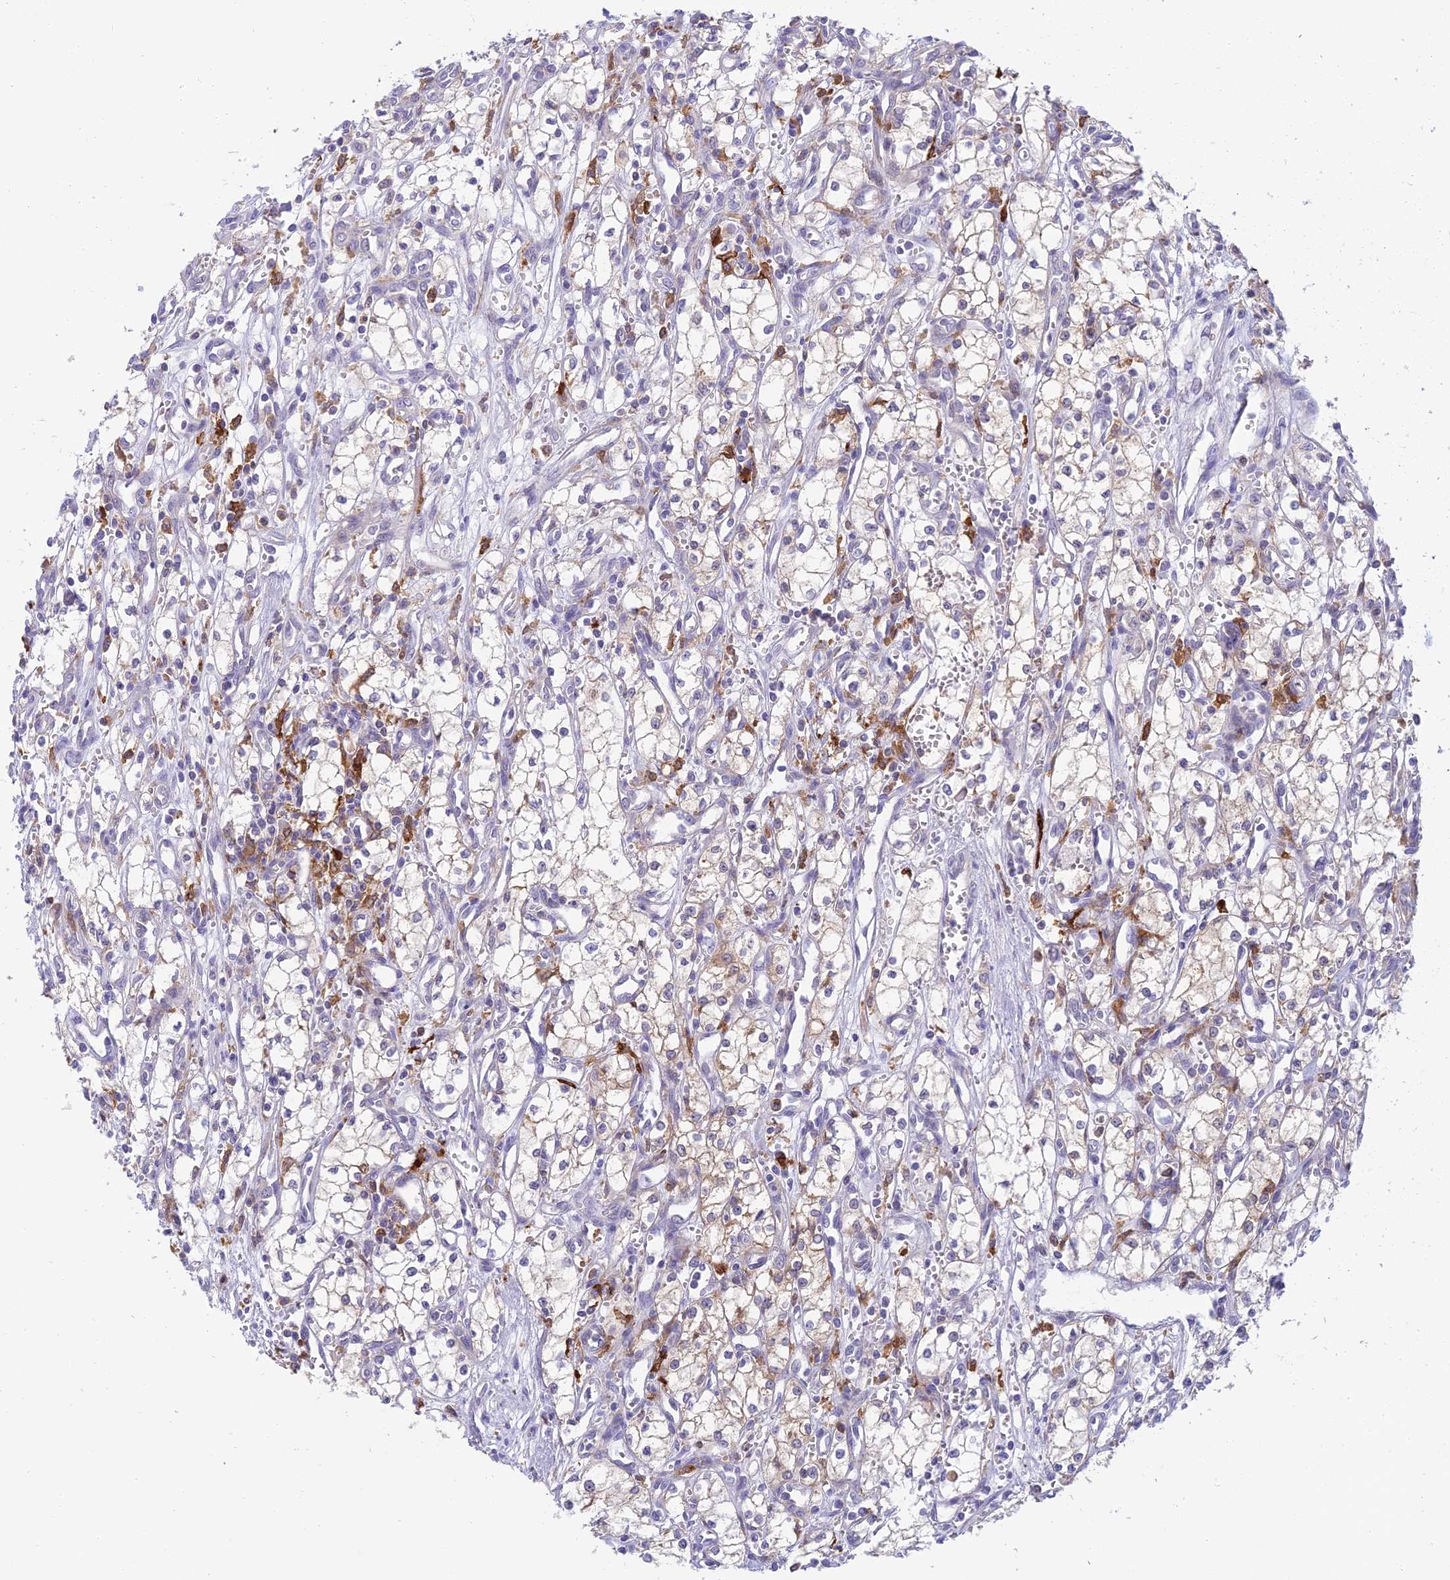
{"staining": {"intensity": "weak", "quantity": "<25%", "location": "cytoplasmic/membranous"}, "tissue": "renal cancer", "cell_type": "Tumor cells", "image_type": "cancer", "snomed": [{"axis": "morphology", "description": "Adenocarcinoma, NOS"}, {"axis": "topography", "description": "Kidney"}], "caption": "Immunohistochemistry image of neoplastic tissue: renal cancer stained with DAB demonstrates no significant protein staining in tumor cells.", "gene": "UBE2G1", "patient": {"sex": "male", "age": 59}}